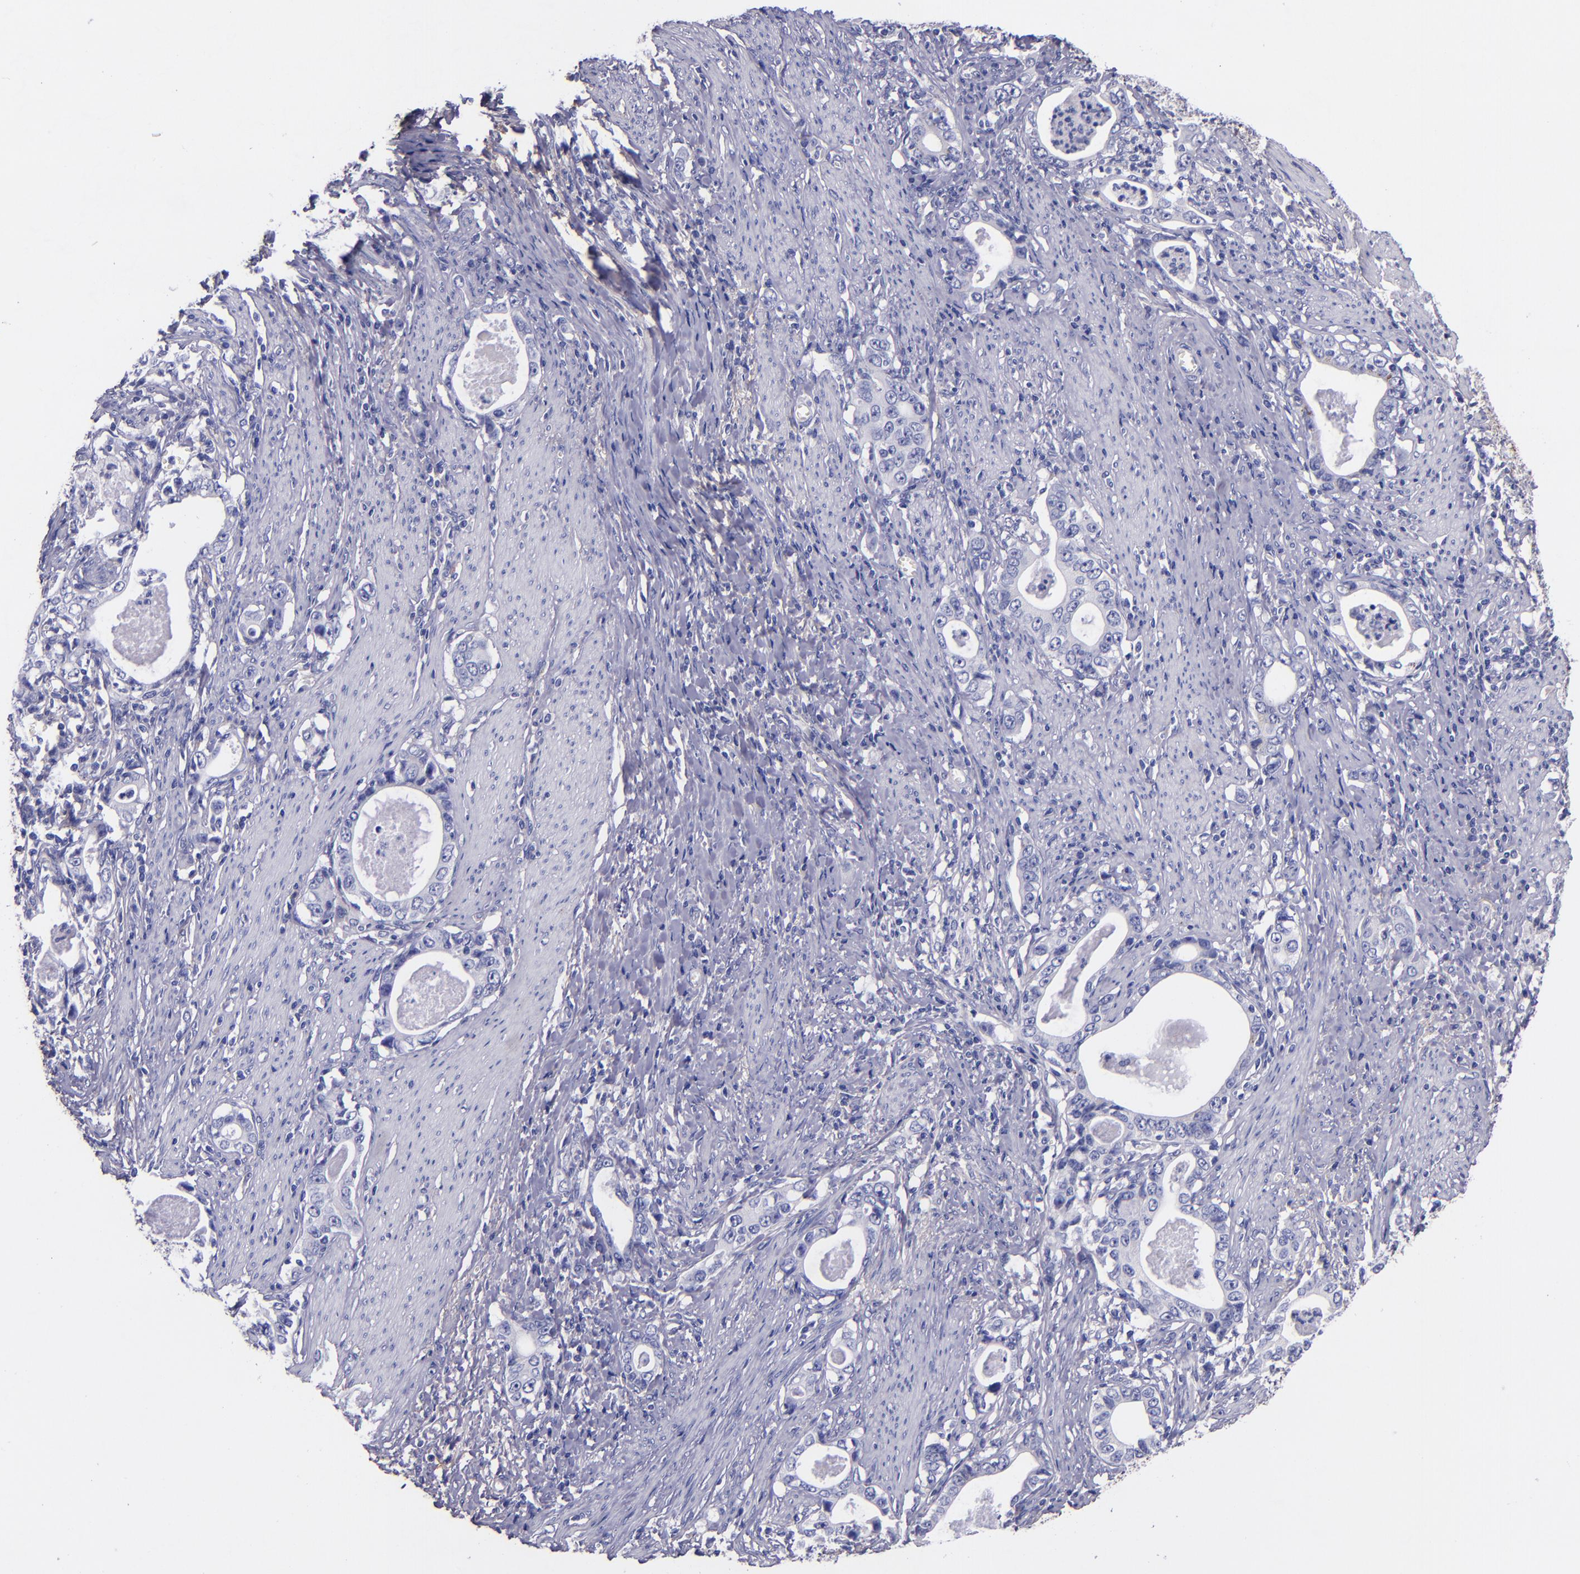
{"staining": {"intensity": "negative", "quantity": "none", "location": "none"}, "tissue": "stomach cancer", "cell_type": "Tumor cells", "image_type": "cancer", "snomed": [{"axis": "morphology", "description": "Adenocarcinoma, NOS"}, {"axis": "topography", "description": "Stomach, lower"}], "caption": "IHC of stomach adenocarcinoma demonstrates no positivity in tumor cells.", "gene": "IVL", "patient": {"sex": "female", "age": 72}}